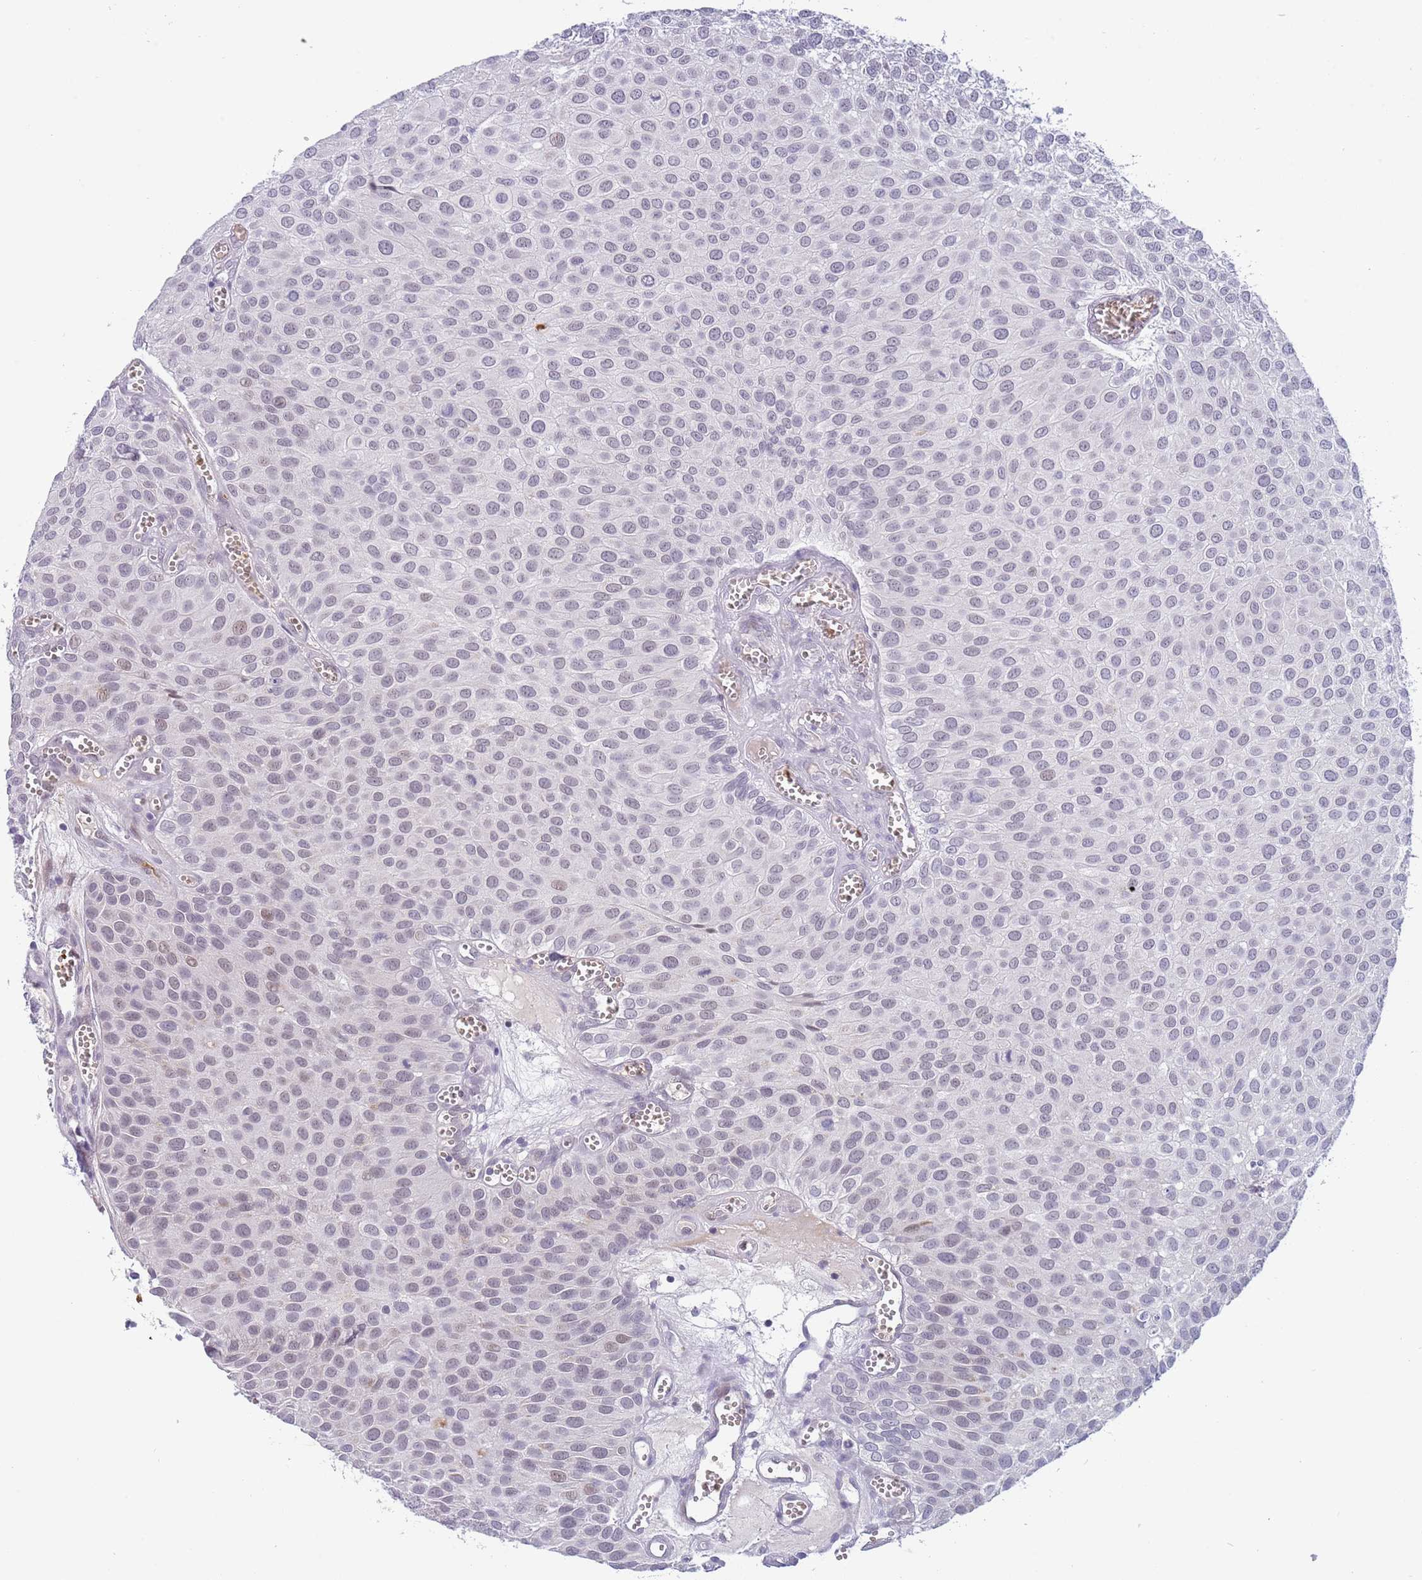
{"staining": {"intensity": "weak", "quantity": "25%-75%", "location": "nuclear"}, "tissue": "urothelial cancer", "cell_type": "Tumor cells", "image_type": "cancer", "snomed": [{"axis": "morphology", "description": "Urothelial carcinoma, Low grade"}, {"axis": "topography", "description": "Urinary bladder"}], "caption": "A micrograph of urothelial cancer stained for a protein displays weak nuclear brown staining in tumor cells.", "gene": "LYPD6B", "patient": {"sex": "male", "age": 88}}